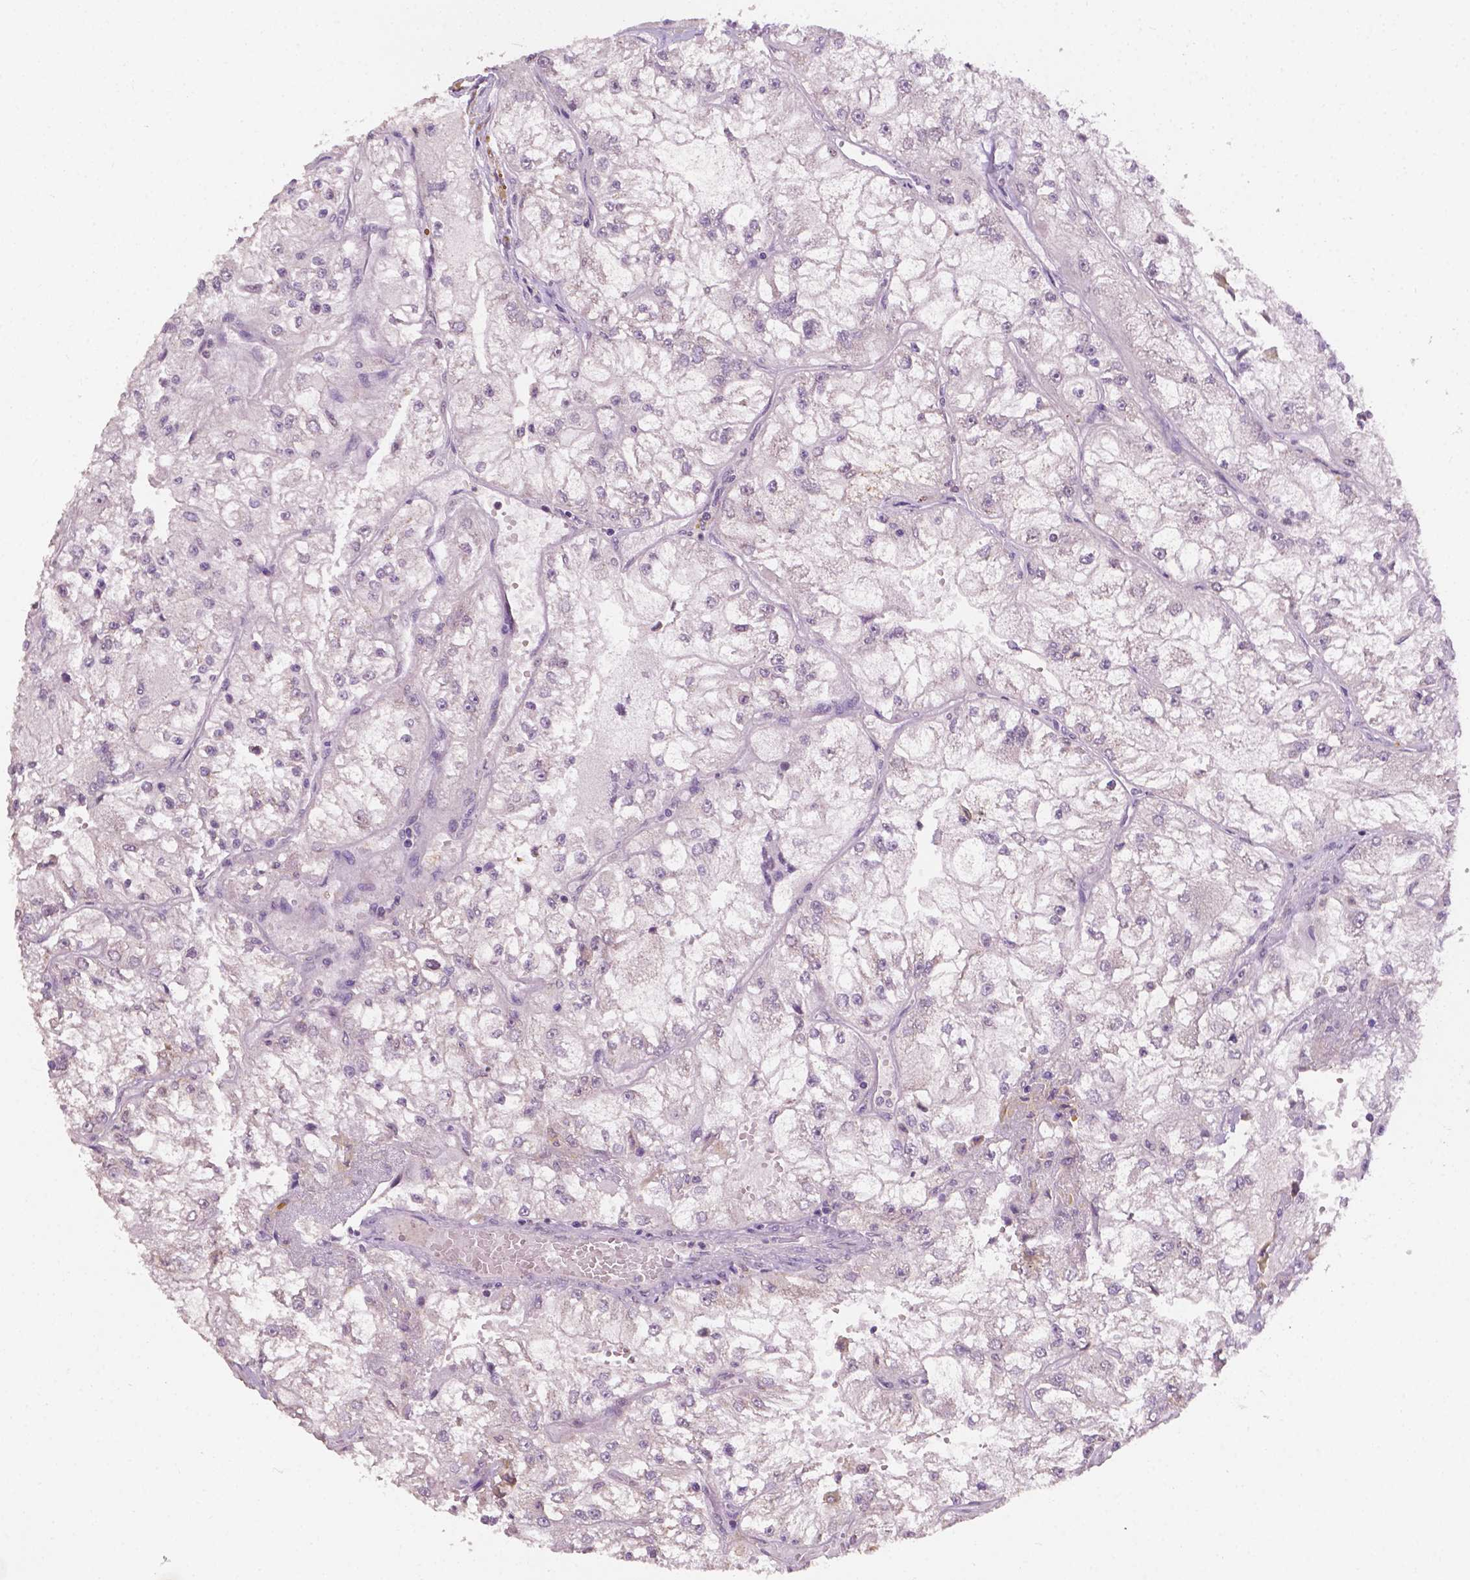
{"staining": {"intensity": "negative", "quantity": "none", "location": "none"}, "tissue": "renal cancer", "cell_type": "Tumor cells", "image_type": "cancer", "snomed": [{"axis": "morphology", "description": "Adenocarcinoma, NOS"}, {"axis": "topography", "description": "Kidney"}], "caption": "Protein analysis of renal adenocarcinoma shows no significant expression in tumor cells.", "gene": "EBAG9", "patient": {"sex": "female", "age": 72}}